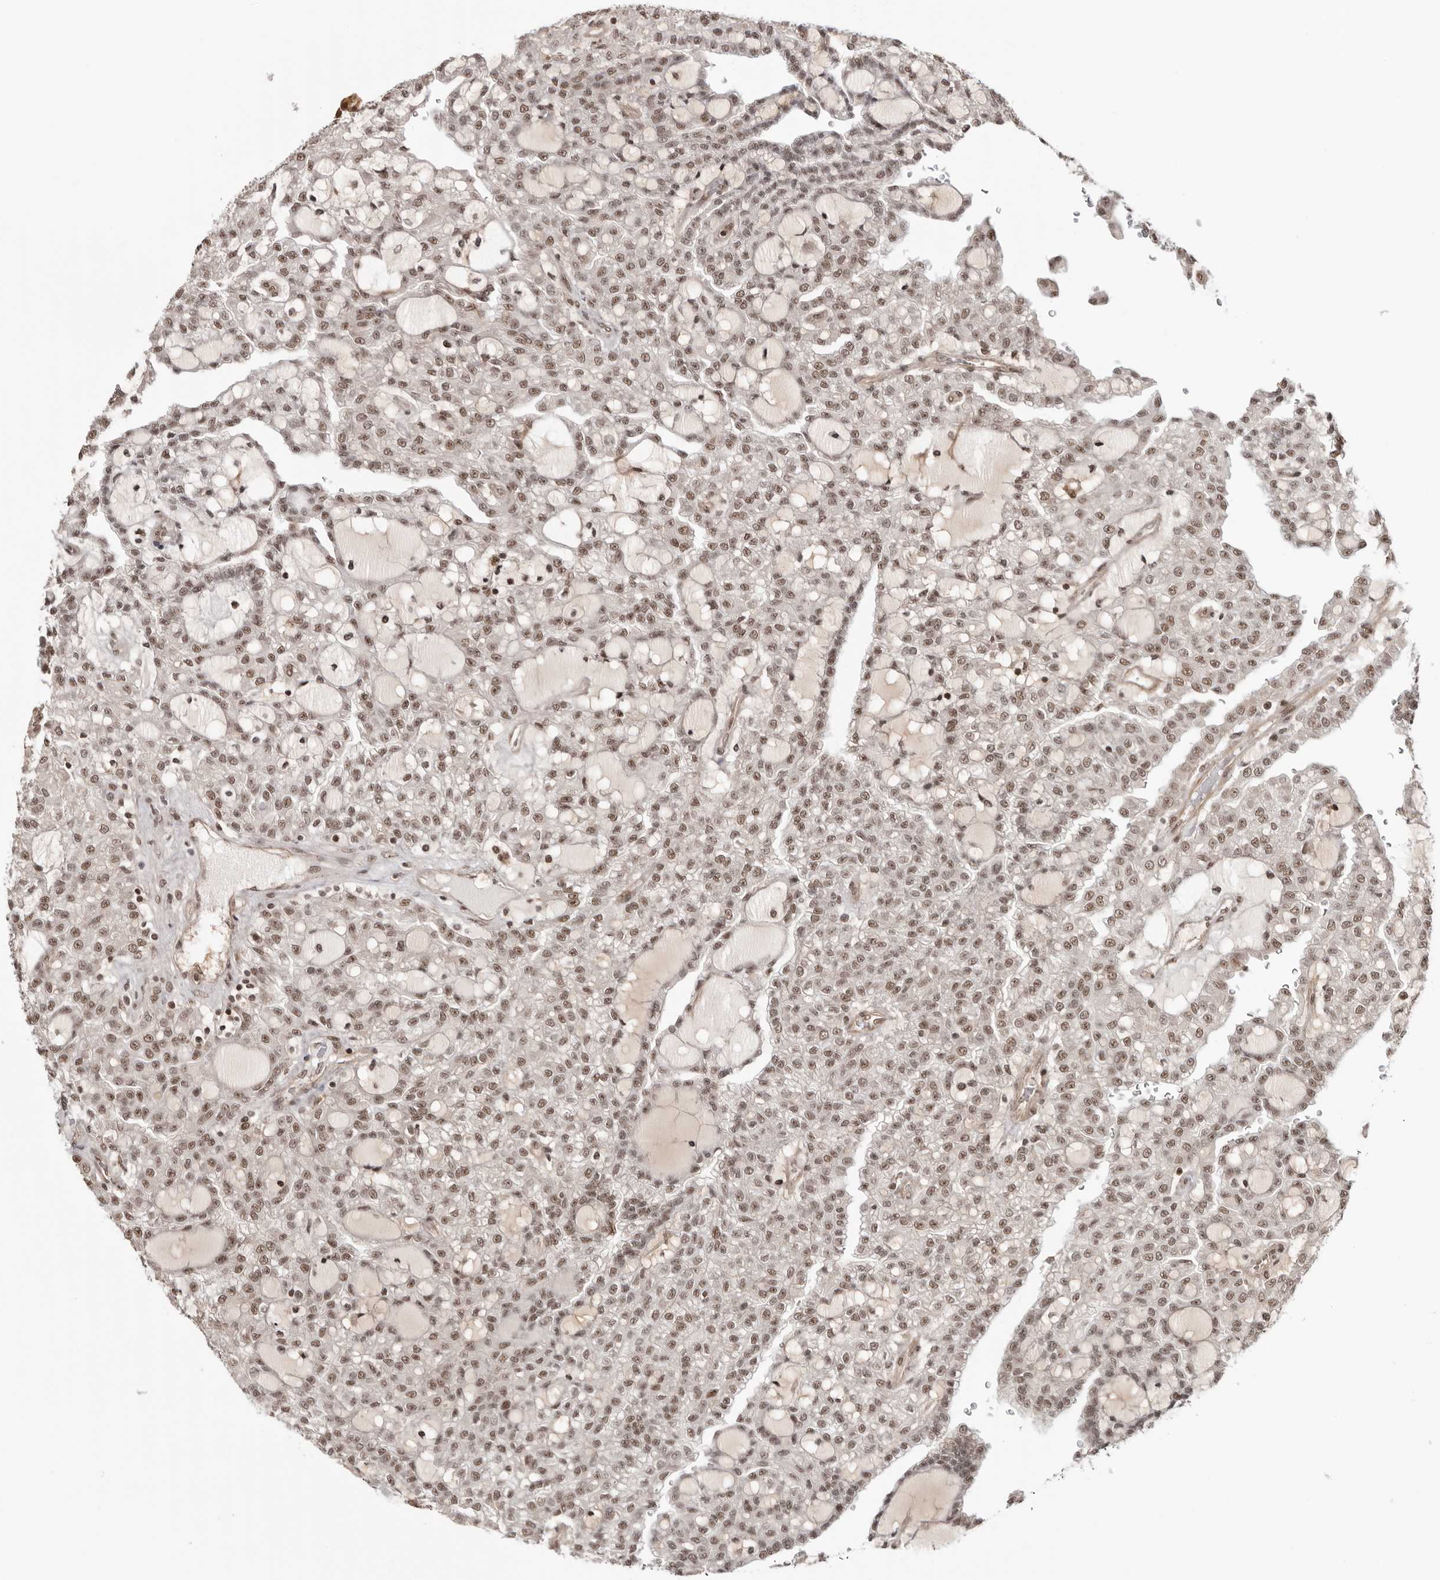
{"staining": {"intensity": "moderate", "quantity": ">75%", "location": "nuclear"}, "tissue": "renal cancer", "cell_type": "Tumor cells", "image_type": "cancer", "snomed": [{"axis": "morphology", "description": "Adenocarcinoma, NOS"}, {"axis": "topography", "description": "Kidney"}], "caption": "Immunohistochemistry (DAB (3,3'-diaminobenzidine)) staining of human renal adenocarcinoma demonstrates moderate nuclear protein positivity in approximately >75% of tumor cells.", "gene": "SDE2", "patient": {"sex": "male", "age": 63}}